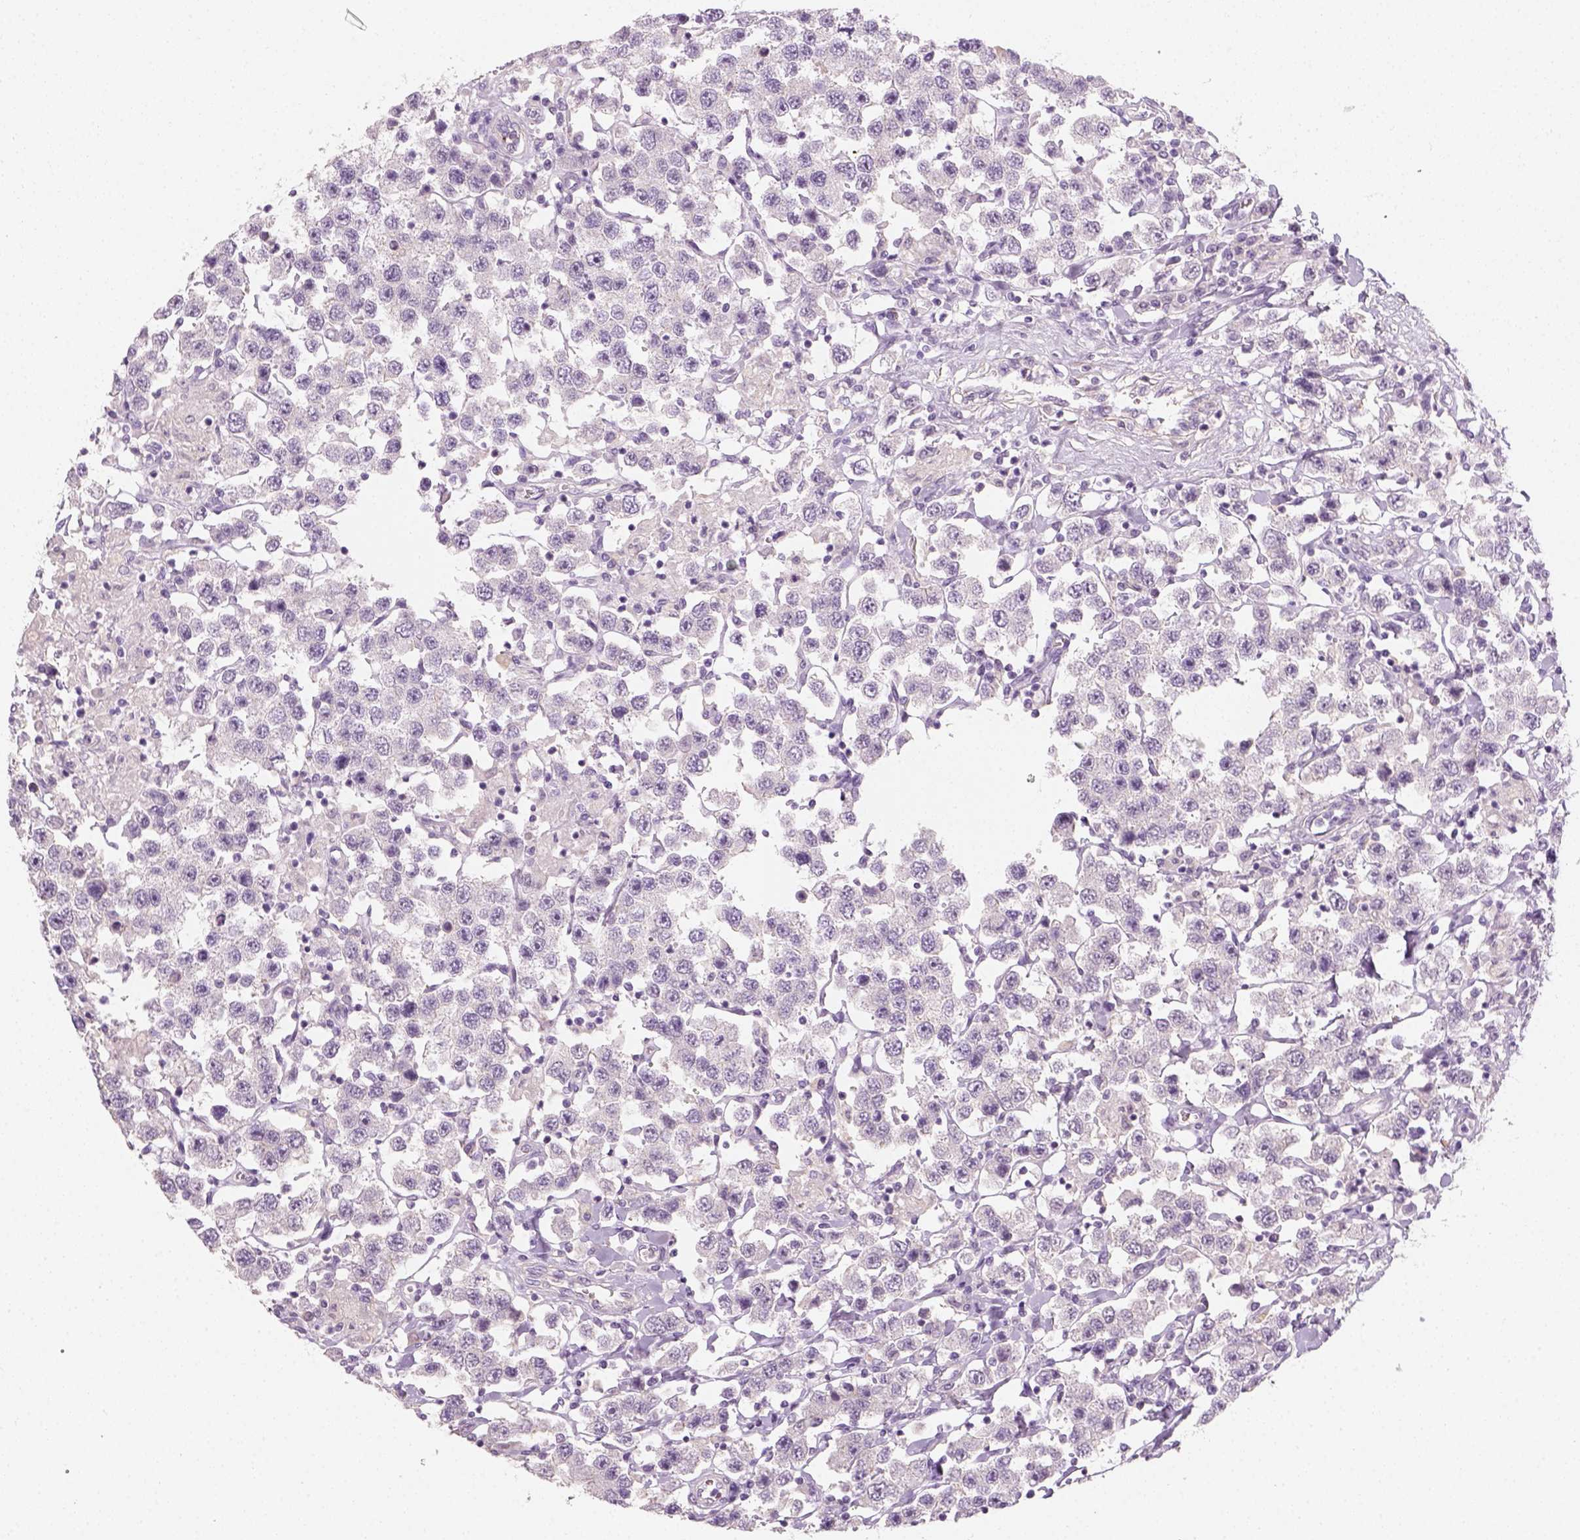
{"staining": {"intensity": "negative", "quantity": "none", "location": "none"}, "tissue": "testis cancer", "cell_type": "Tumor cells", "image_type": "cancer", "snomed": [{"axis": "morphology", "description": "Seminoma, NOS"}, {"axis": "topography", "description": "Testis"}], "caption": "The micrograph exhibits no significant staining in tumor cells of seminoma (testis).", "gene": "FAM163B", "patient": {"sex": "male", "age": 45}}